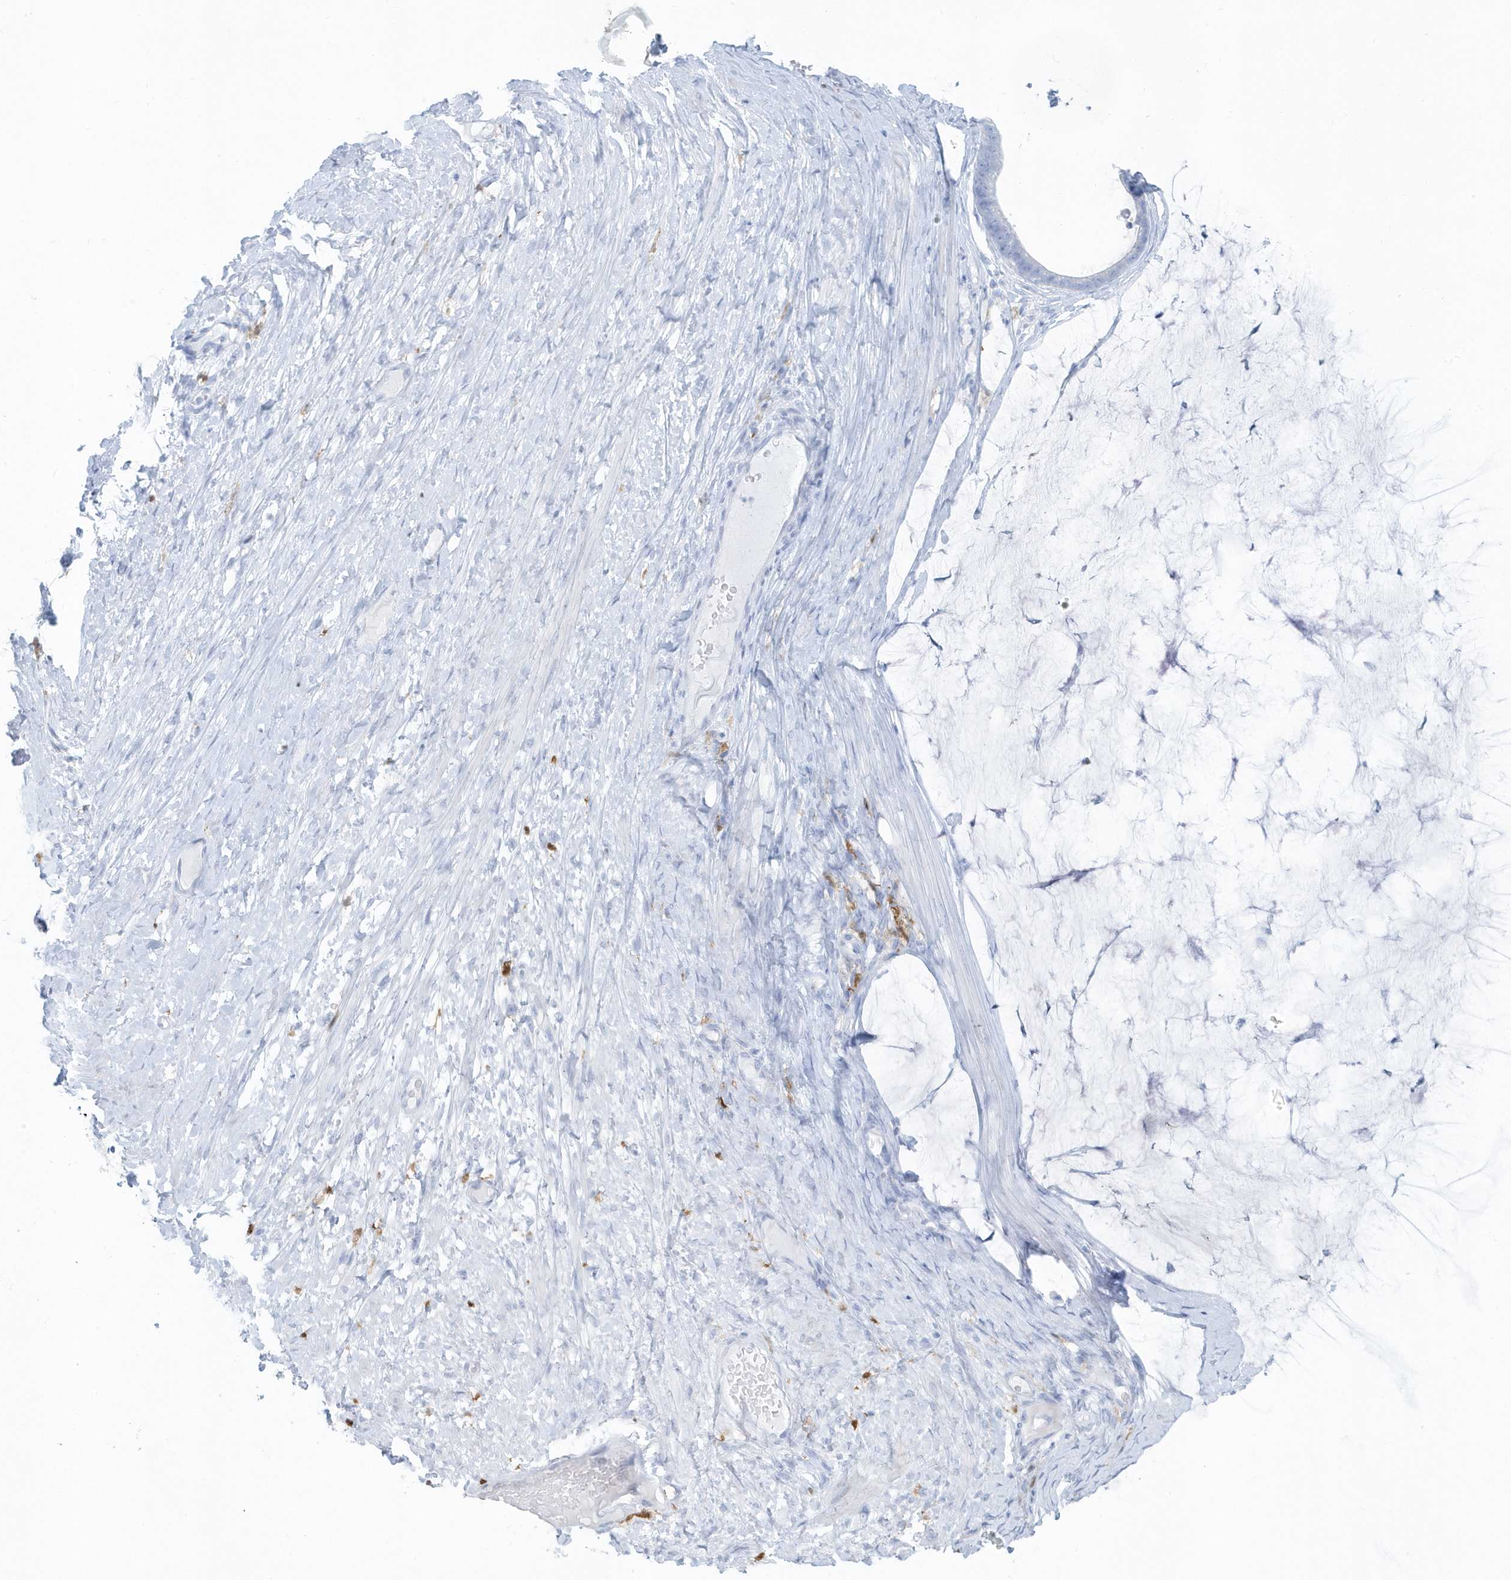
{"staining": {"intensity": "negative", "quantity": "none", "location": "none"}, "tissue": "ovarian cancer", "cell_type": "Tumor cells", "image_type": "cancer", "snomed": [{"axis": "morphology", "description": "Cystadenocarcinoma, mucinous, NOS"}, {"axis": "topography", "description": "Ovary"}], "caption": "An image of human ovarian mucinous cystadenocarcinoma is negative for staining in tumor cells. (DAB (3,3'-diaminobenzidine) immunohistochemistry with hematoxylin counter stain).", "gene": "FAM98A", "patient": {"sex": "female", "age": 61}}